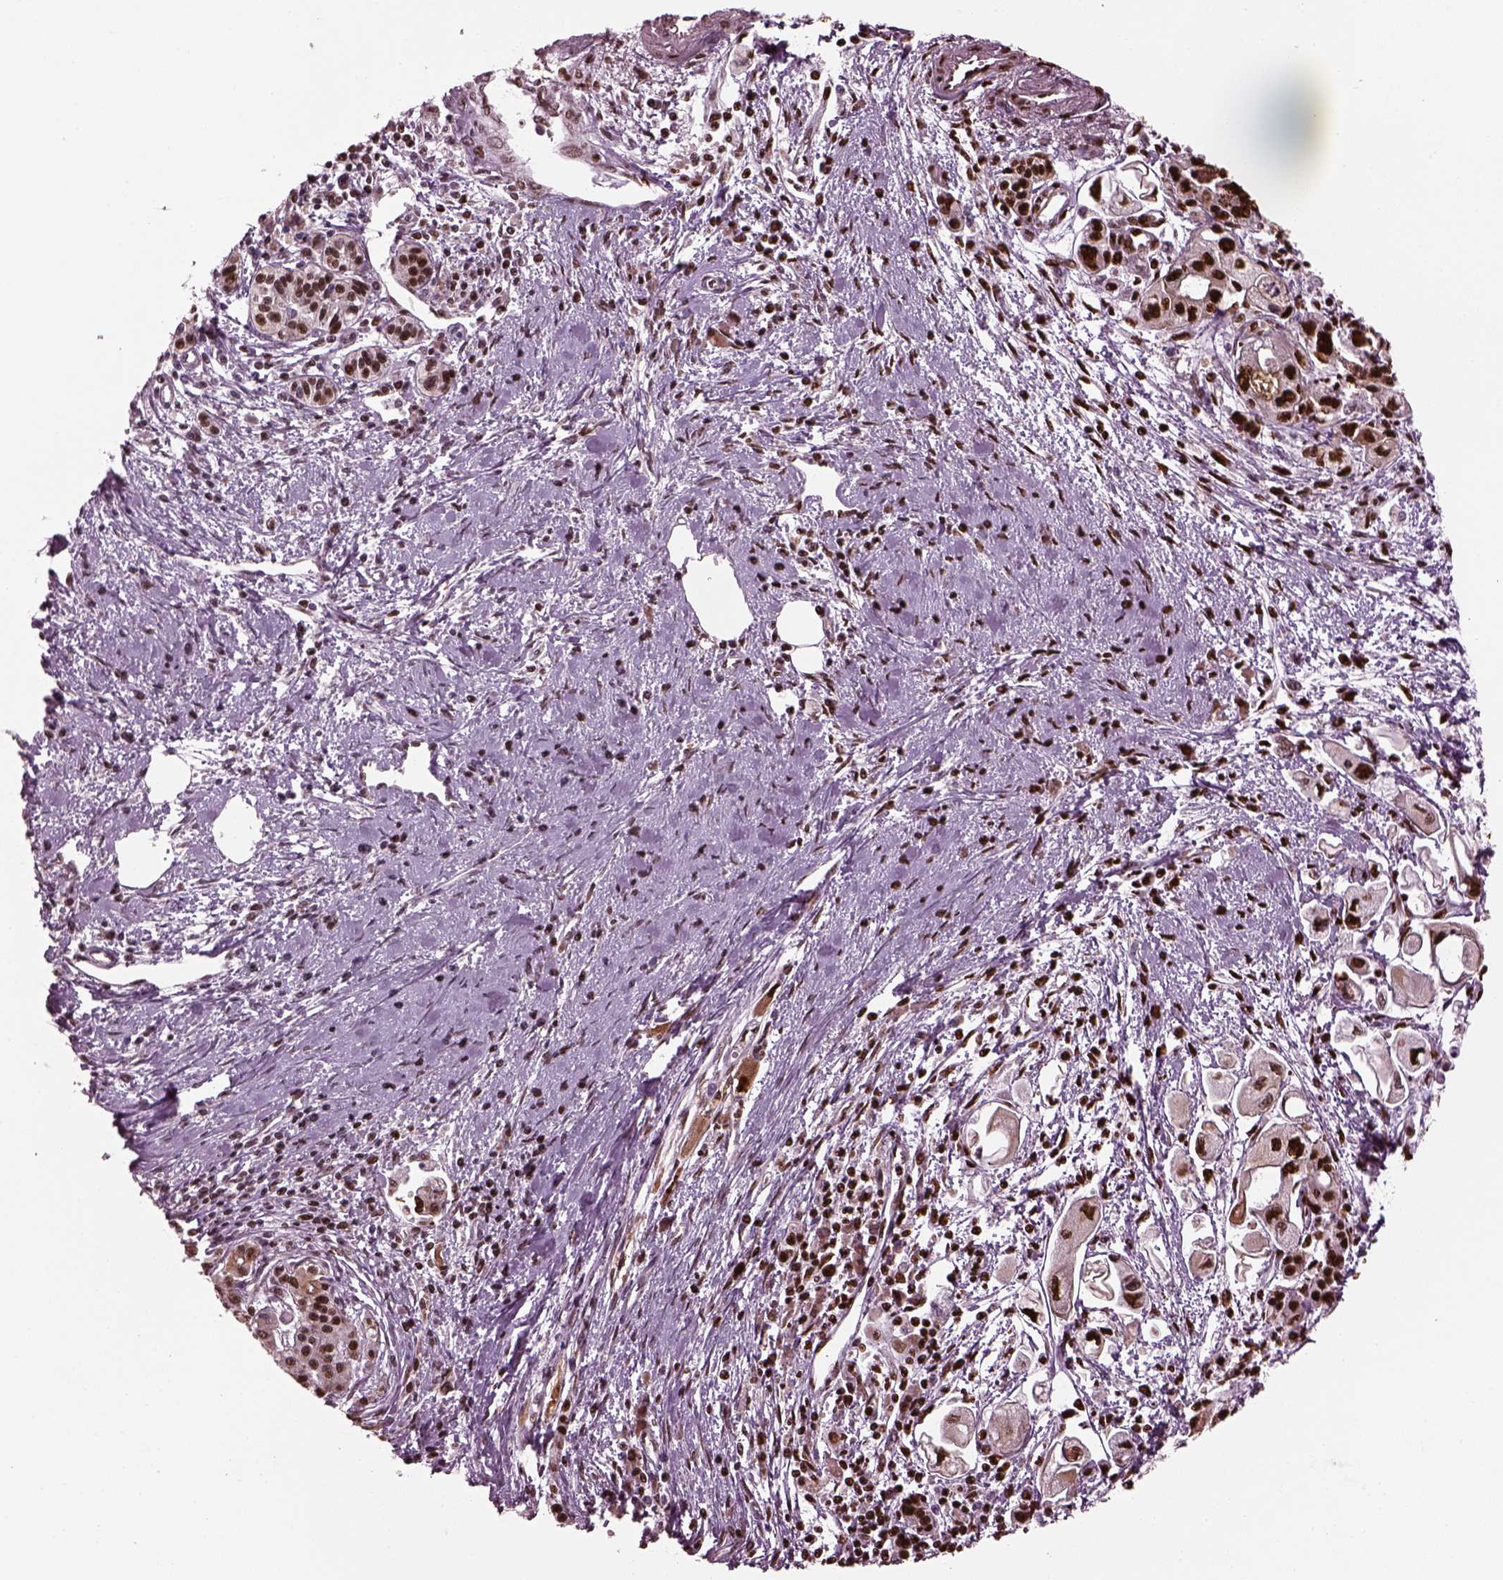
{"staining": {"intensity": "strong", "quantity": ">75%", "location": "nuclear"}, "tissue": "pancreatic cancer", "cell_type": "Tumor cells", "image_type": "cancer", "snomed": [{"axis": "morphology", "description": "Adenocarcinoma, NOS"}, {"axis": "topography", "description": "Pancreas"}], "caption": "Pancreatic cancer (adenocarcinoma) tissue displays strong nuclear expression in about >75% of tumor cells, visualized by immunohistochemistry. The staining was performed using DAB to visualize the protein expression in brown, while the nuclei were stained in blue with hematoxylin (Magnification: 20x).", "gene": "RUFY3", "patient": {"sex": "male", "age": 70}}